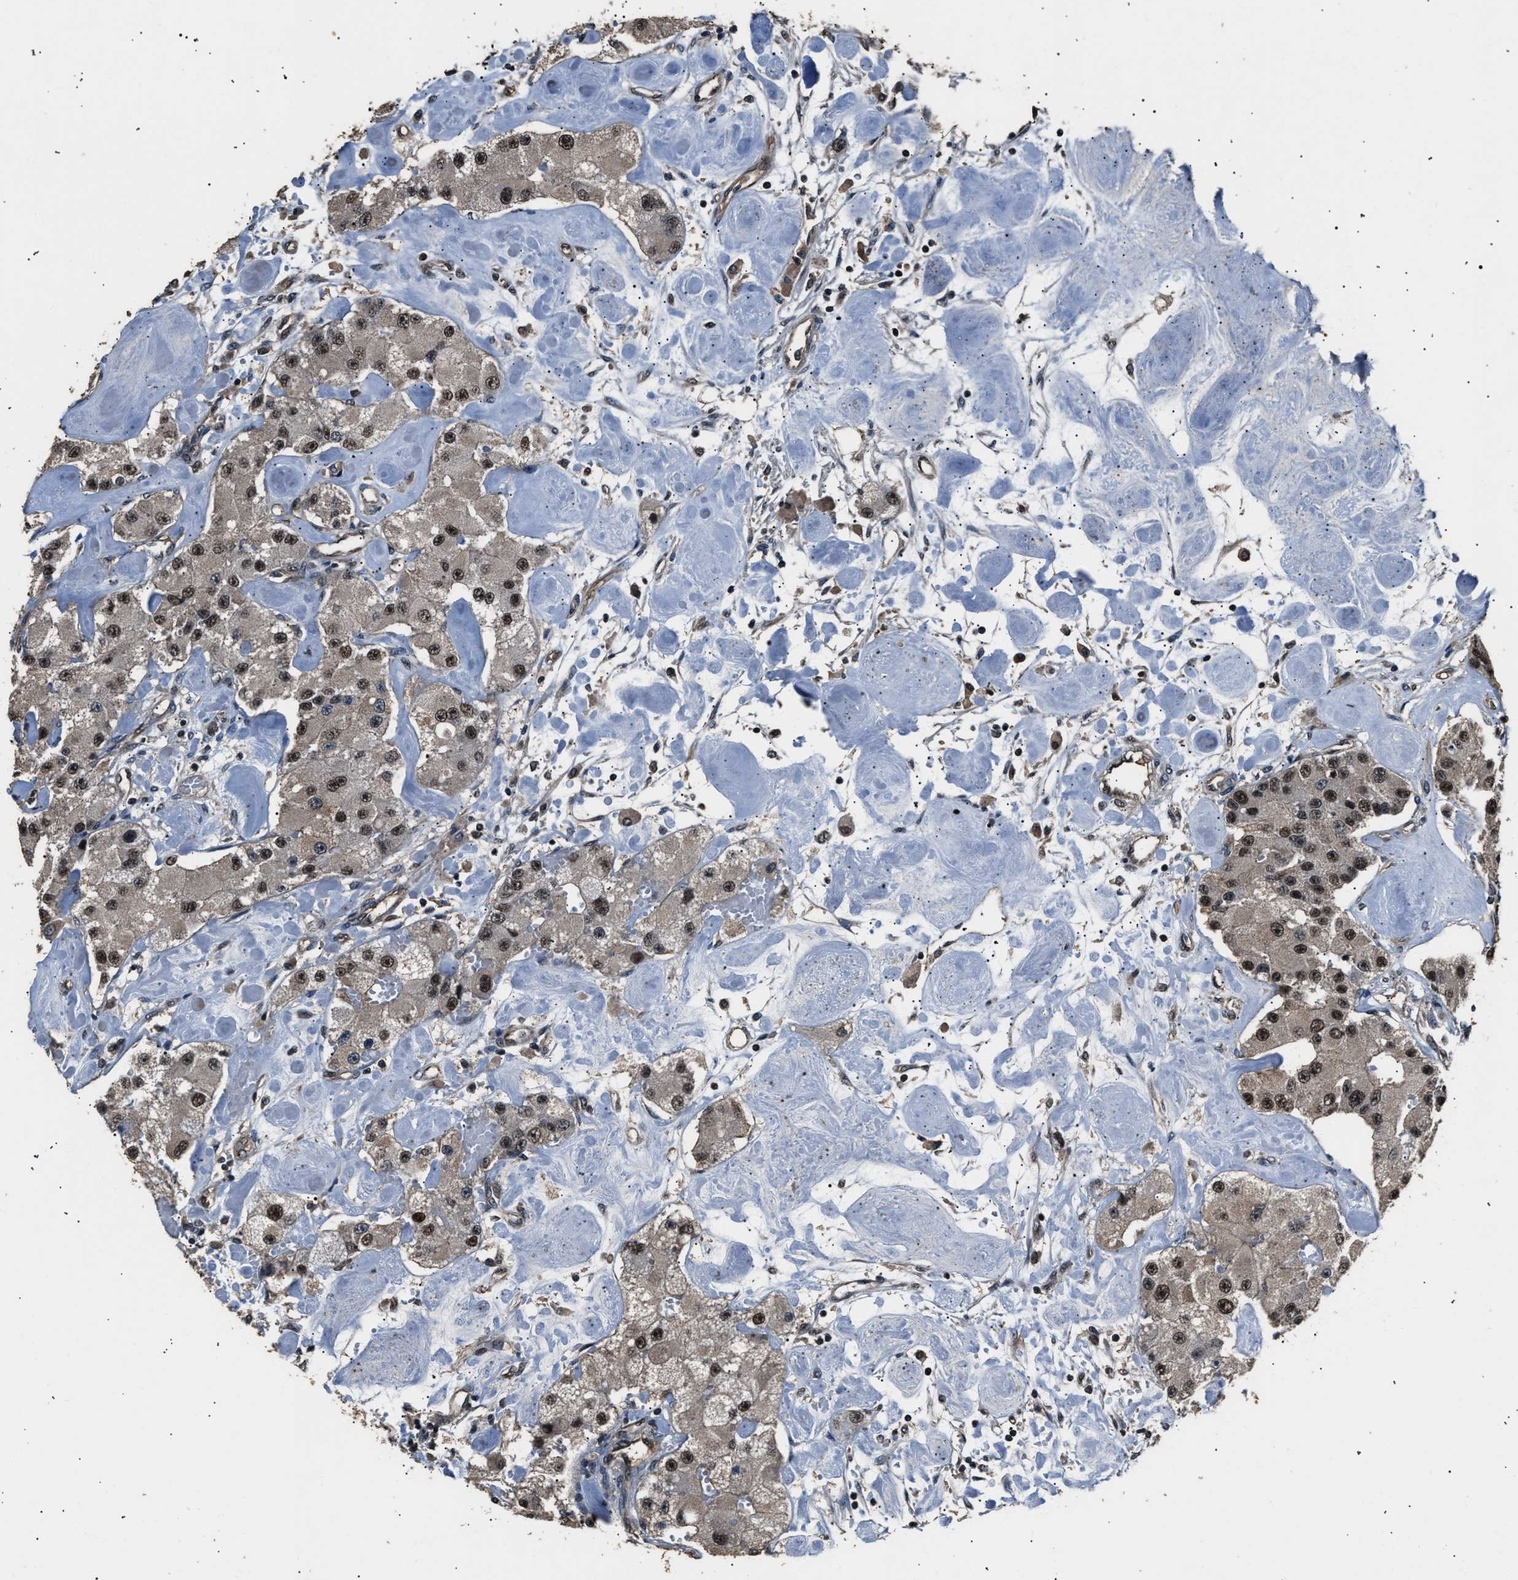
{"staining": {"intensity": "moderate", "quantity": ">75%", "location": "nuclear"}, "tissue": "carcinoid", "cell_type": "Tumor cells", "image_type": "cancer", "snomed": [{"axis": "morphology", "description": "Carcinoid, malignant, NOS"}, {"axis": "topography", "description": "Pancreas"}], "caption": "Tumor cells display medium levels of moderate nuclear staining in approximately >75% of cells in carcinoid (malignant).", "gene": "DFFA", "patient": {"sex": "male", "age": 41}}